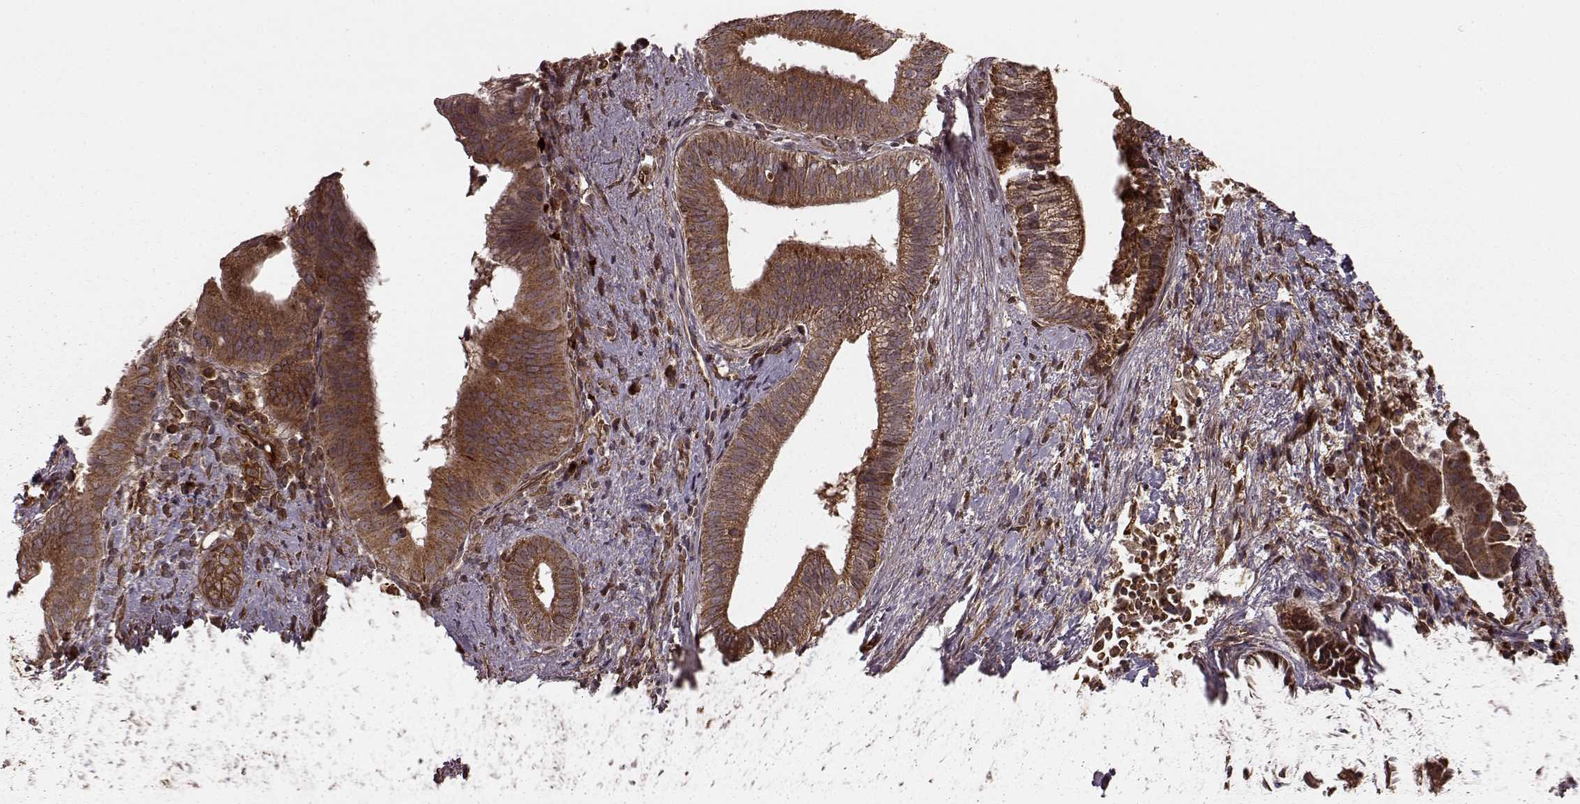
{"staining": {"intensity": "strong", "quantity": ">75%", "location": "cytoplasmic/membranous"}, "tissue": "pancreatic cancer", "cell_type": "Tumor cells", "image_type": "cancer", "snomed": [{"axis": "morphology", "description": "Adenocarcinoma, NOS"}, {"axis": "topography", "description": "Pancreas"}], "caption": "The immunohistochemical stain highlights strong cytoplasmic/membranous staining in tumor cells of pancreatic cancer (adenocarcinoma) tissue.", "gene": "AGPAT1", "patient": {"sex": "male", "age": 61}}